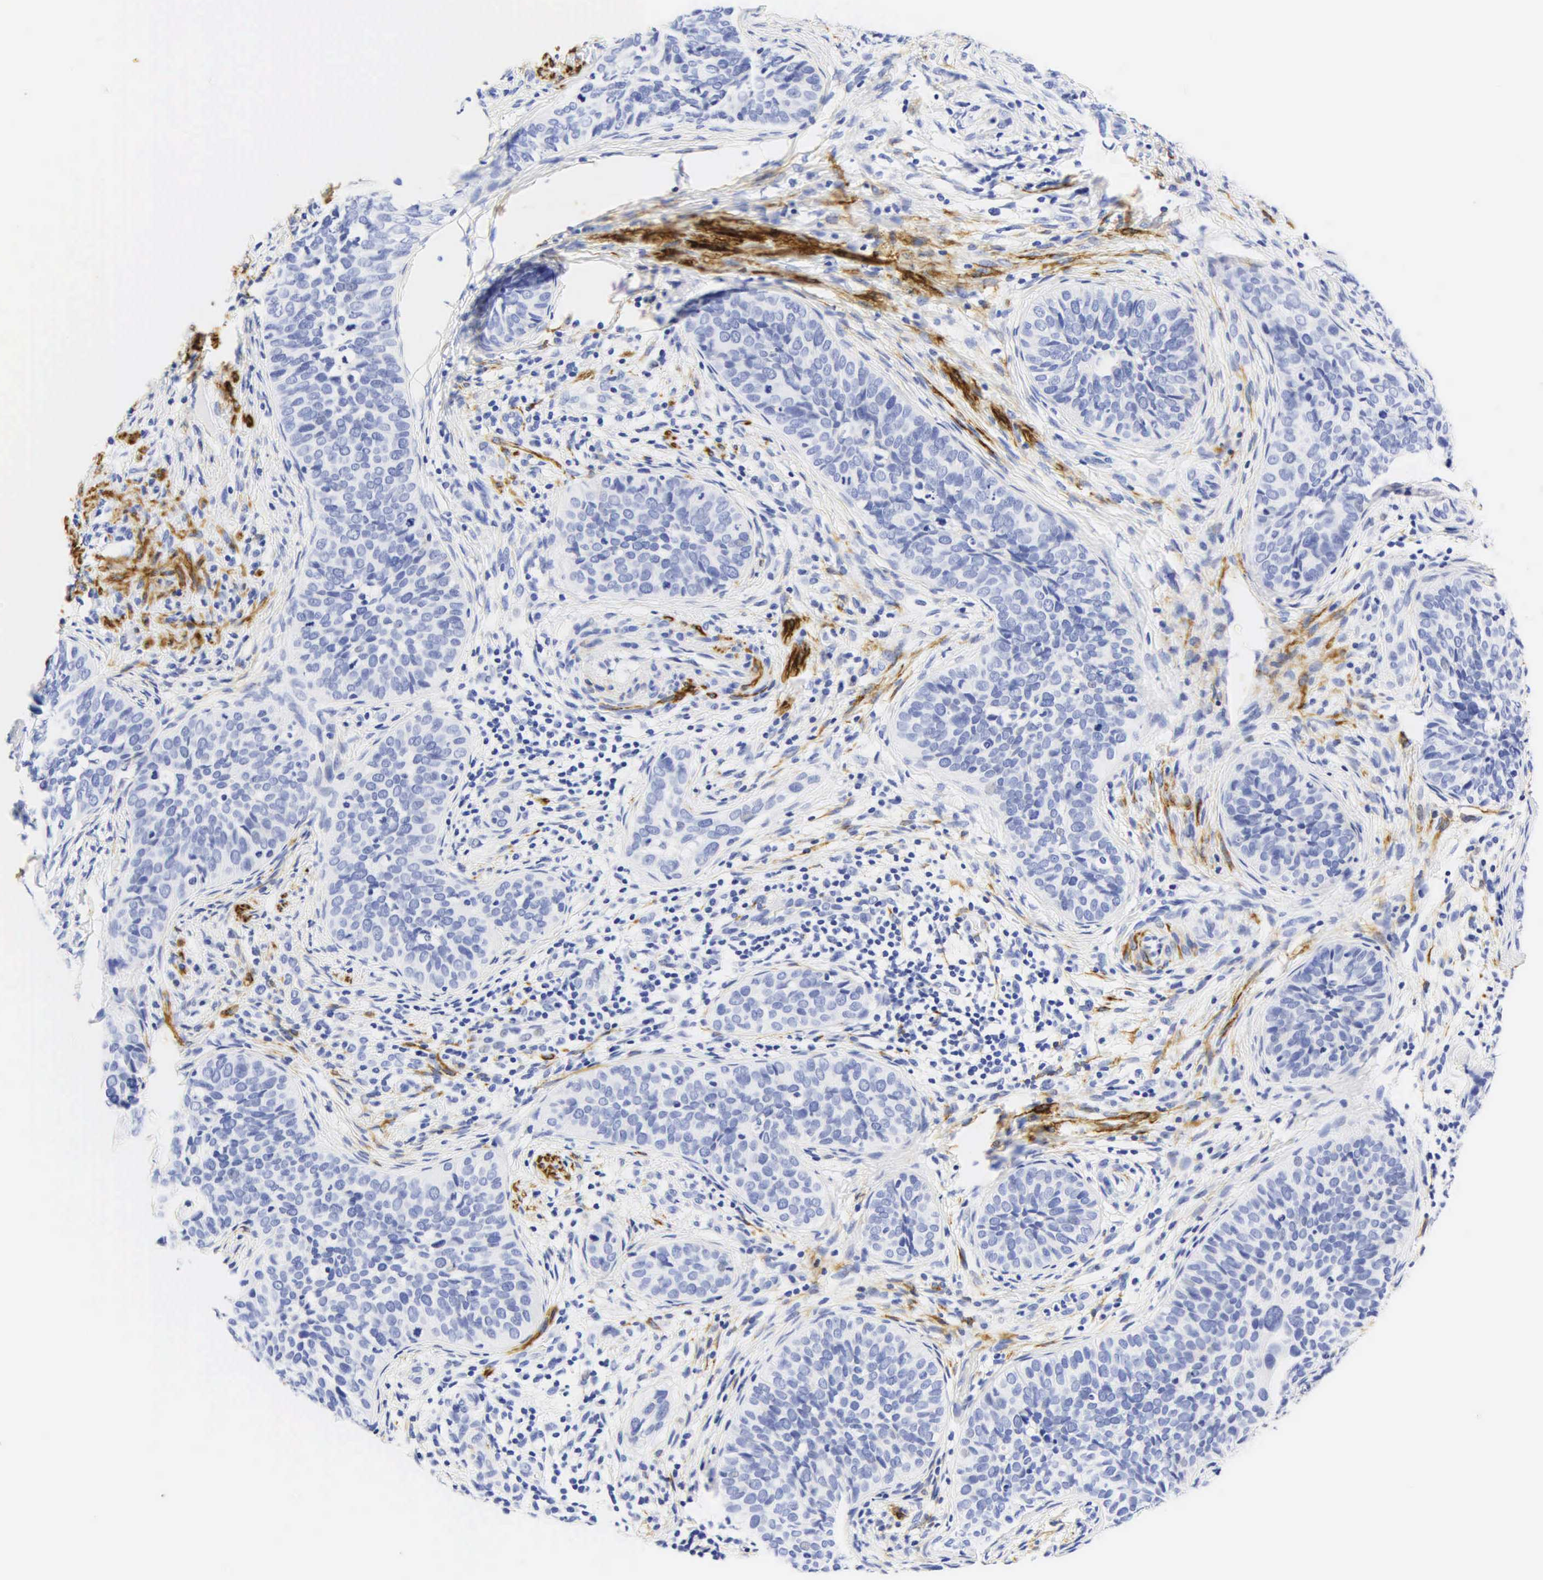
{"staining": {"intensity": "negative", "quantity": "none", "location": "none"}, "tissue": "cervical cancer", "cell_type": "Tumor cells", "image_type": "cancer", "snomed": [{"axis": "morphology", "description": "Squamous cell carcinoma, NOS"}, {"axis": "topography", "description": "Cervix"}], "caption": "An image of human cervical cancer is negative for staining in tumor cells.", "gene": "DES", "patient": {"sex": "female", "age": 31}}